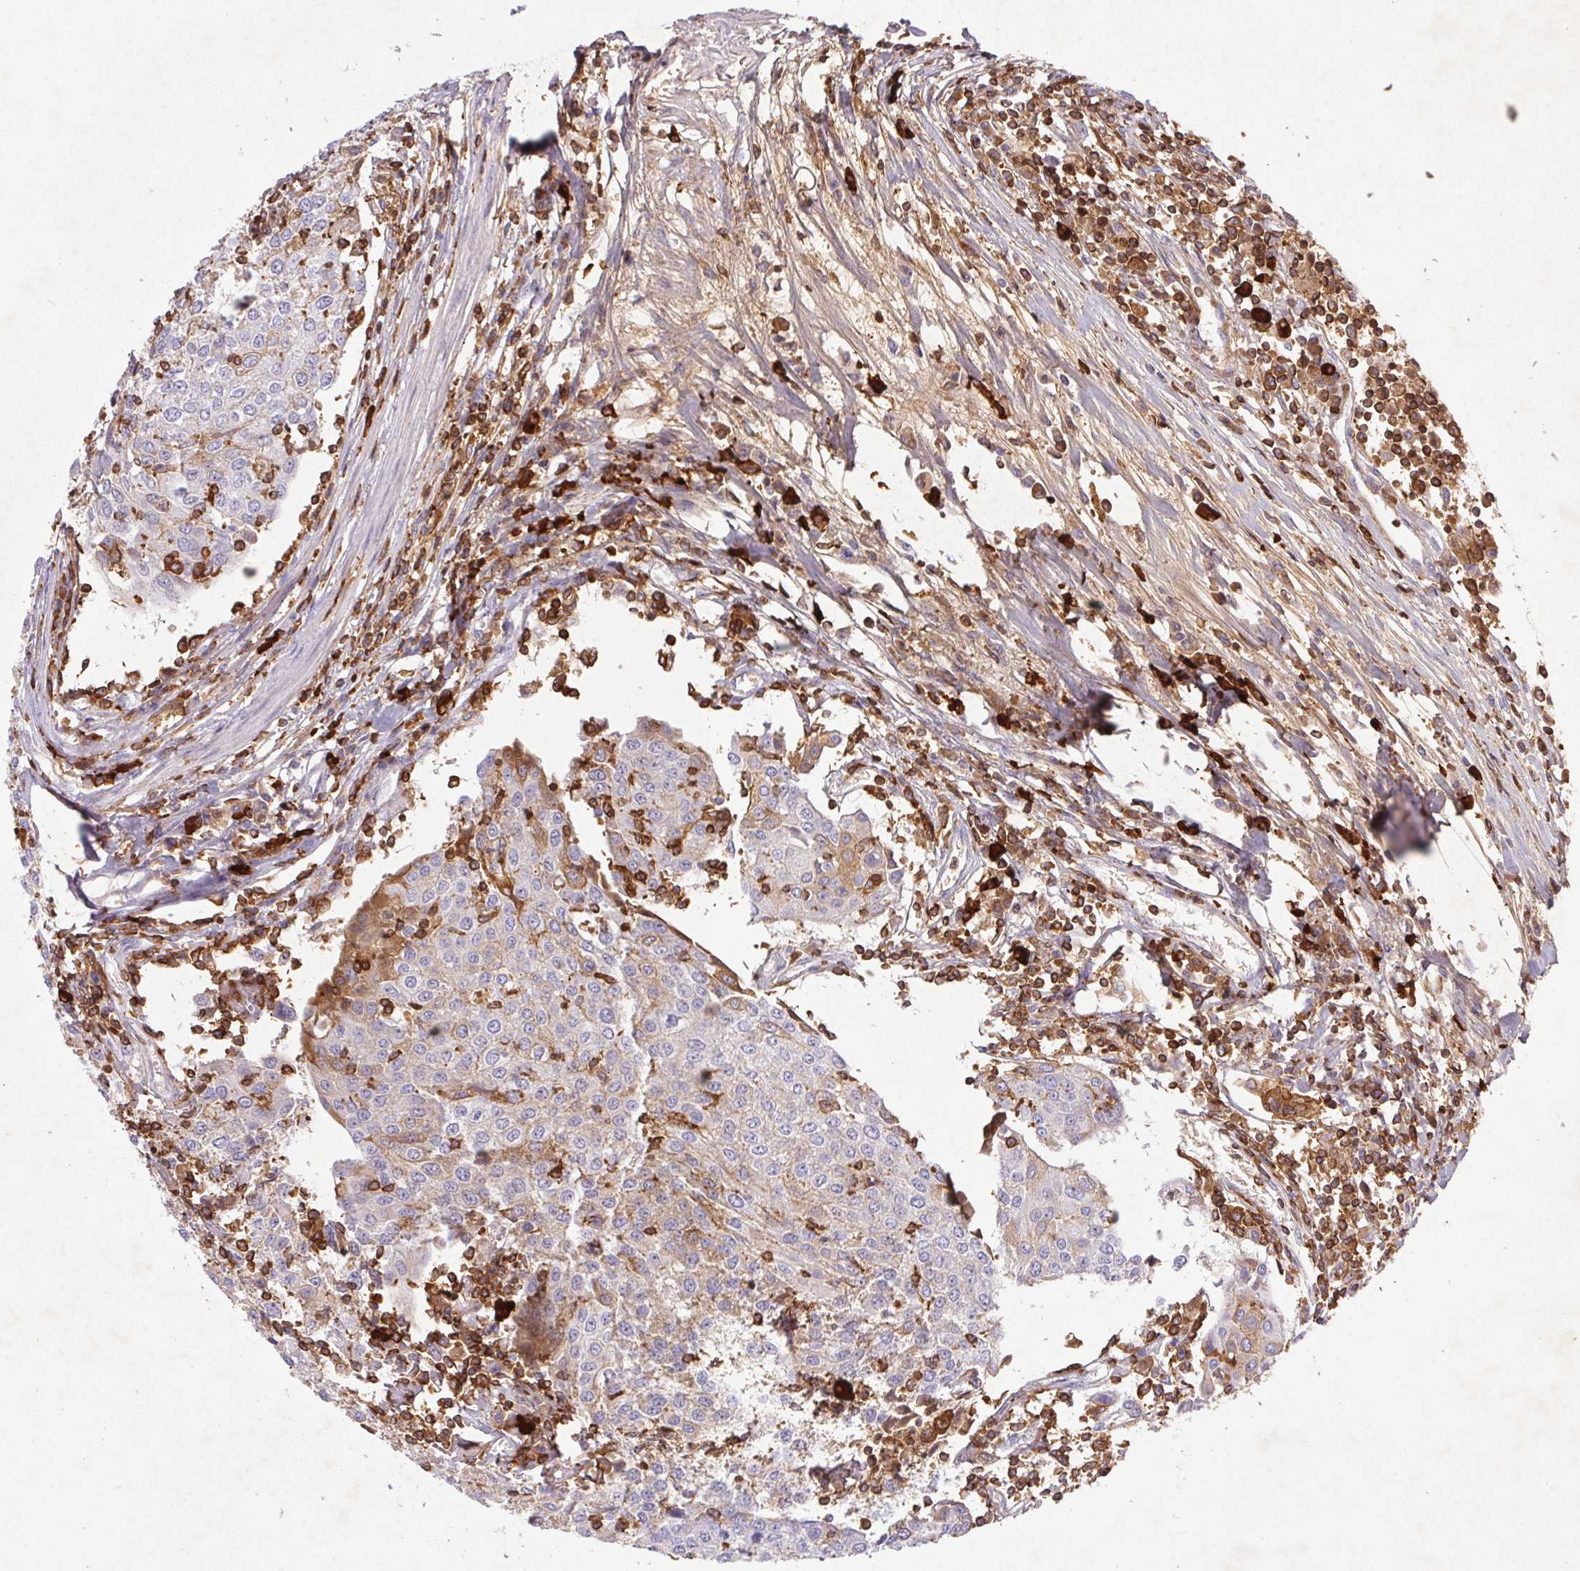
{"staining": {"intensity": "weak", "quantity": "25%-75%", "location": "cytoplasmic/membranous"}, "tissue": "urothelial cancer", "cell_type": "Tumor cells", "image_type": "cancer", "snomed": [{"axis": "morphology", "description": "Urothelial carcinoma, High grade"}, {"axis": "topography", "description": "Urinary bladder"}], "caption": "An immunohistochemistry histopathology image of tumor tissue is shown. Protein staining in brown highlights weak cytoplasmic/membranous positivity in high-grade urothelial carcinoma within tumor cells. Immunohistochemistry (ihc) stains the protein in brown and the nuclei are stained blue.", "gene": "APBB1IP", "patient": {"sex": "female", "age": 85}}